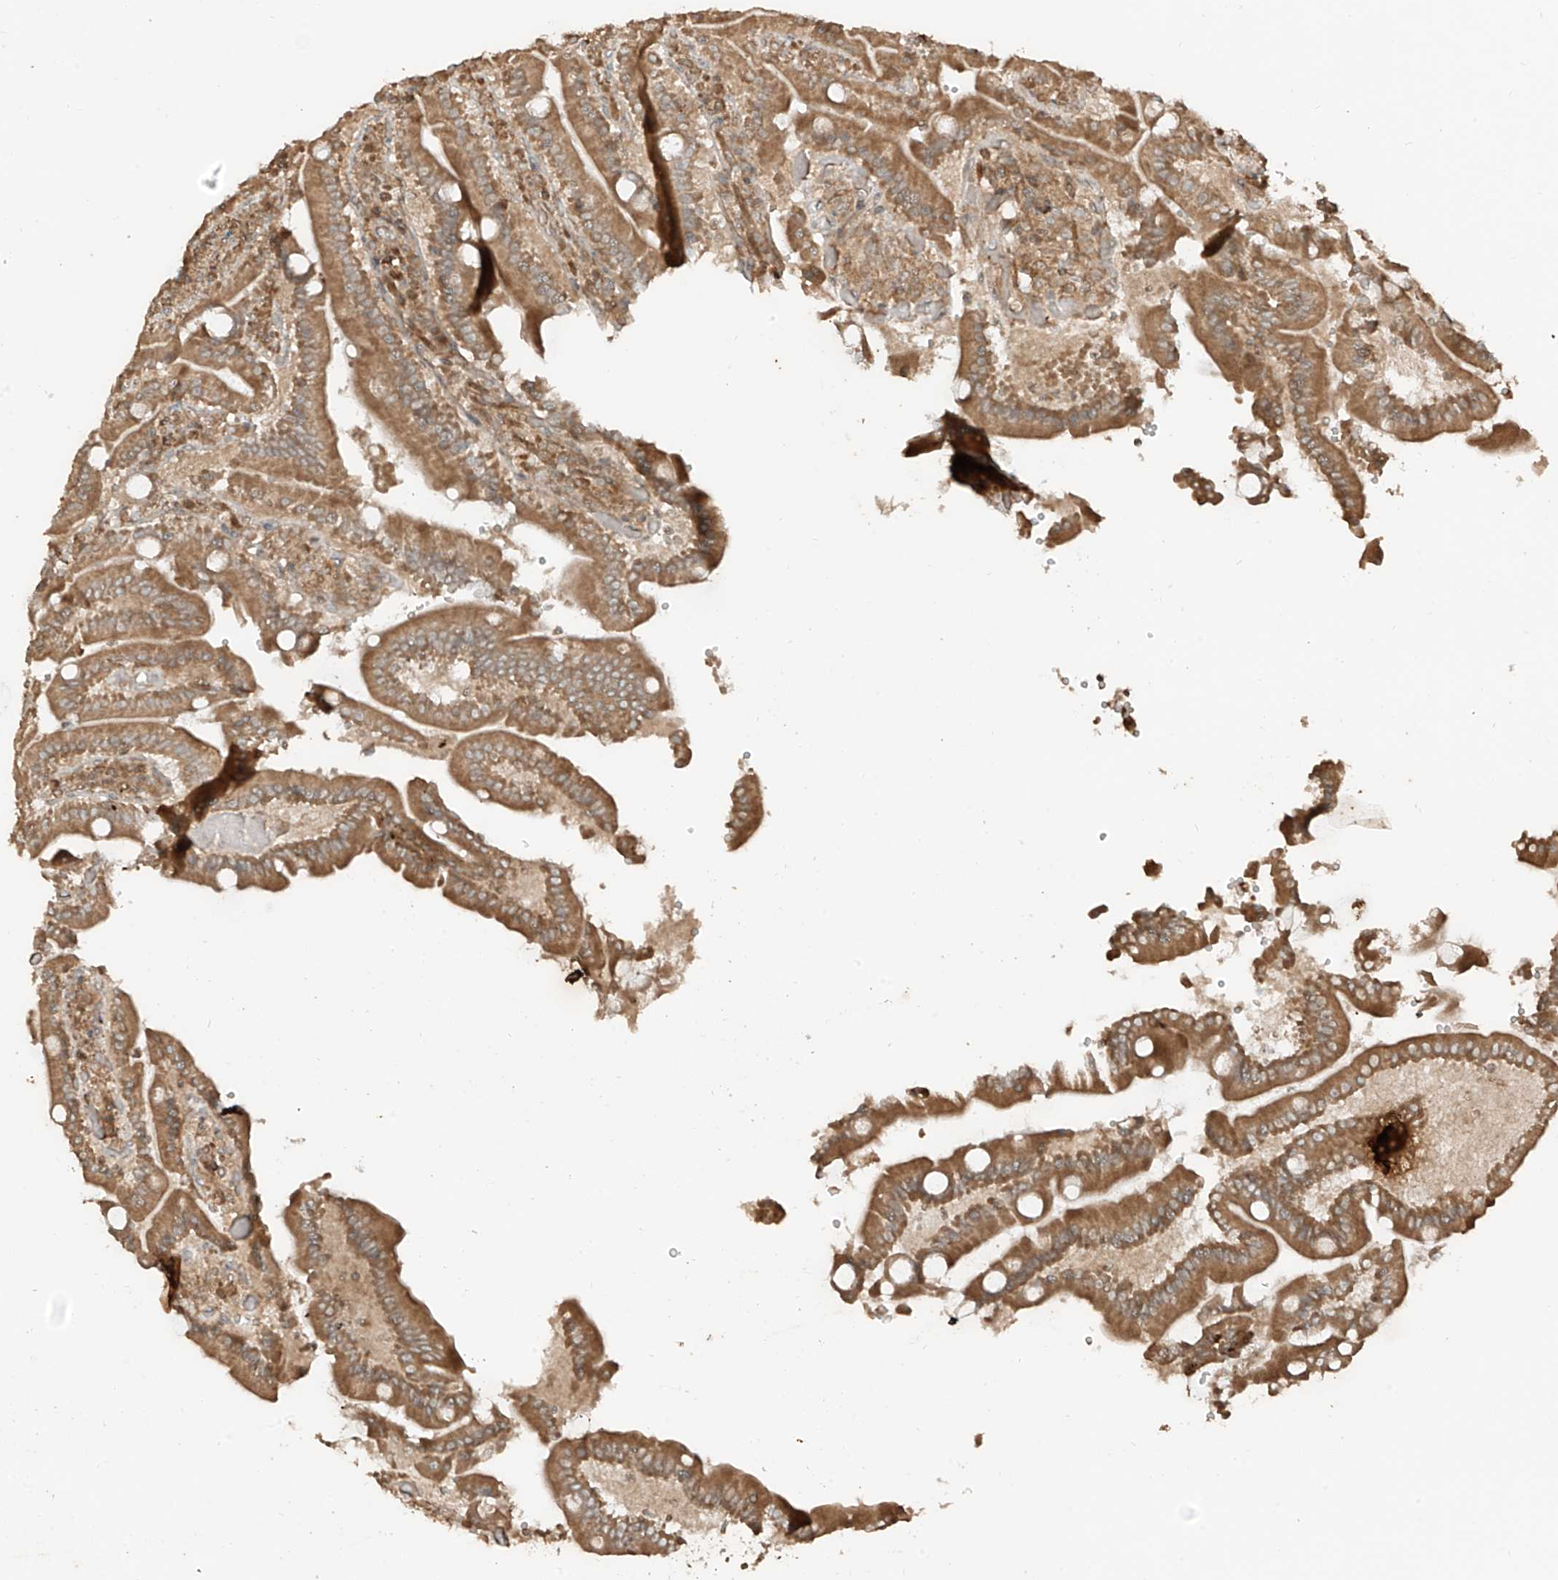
{"staining": {"intensity": "moderate", "quantity": ">75%", "location": "cytoplasmic/membranous"}, "tissue": "duodenum", "cell_type": "Glandular cells", "image_type": "normal", "snomed": [{"axis": "morphology", "description": "Normal tissue, NOS"}, {"axis": "topography", "description": "Duodenum"}], "caption": "A micrograph of duodenum stained for a protein reveals moderate cytoplasmic/membranous brown staining in glandular cells. Nuclei are stained in blue.", "gene": "ANKZF1", "patient": {"sex": "female", "age": 62}}